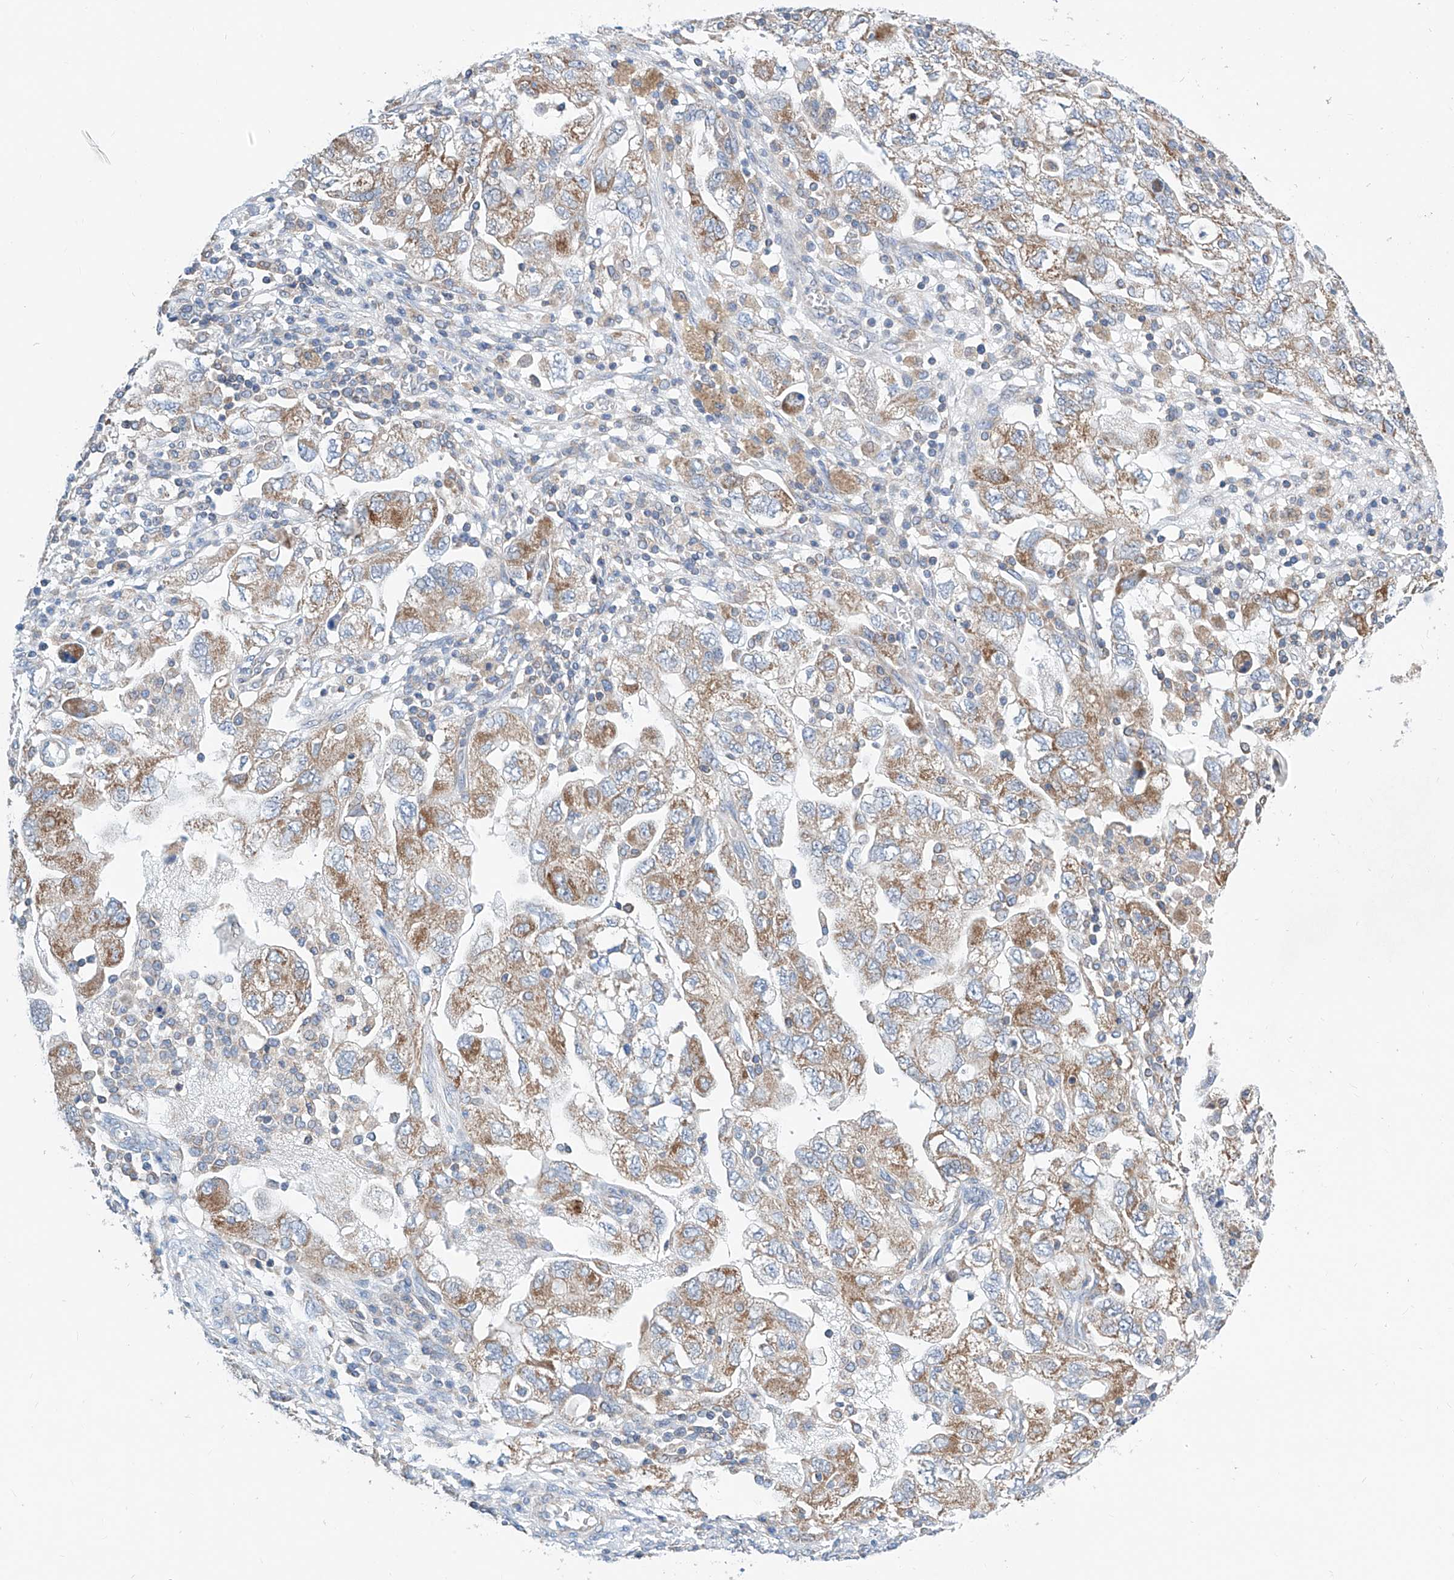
{"staining": {"intensity": "moderate", "quantity": ">75%", "location": "cytoplasmic/membranous"}, "tissue": "ovarian cancer", "cell_type": "Tumor cells", "image_type": "cancer", "snomed": [{"axis": "morphology", "description": "Carcinoma, NOS"}, {"axis": "morphology", "description": "Cystadenocarcinoma, serous, NOS"}, {"axis": "topography", "description": "Ovary"}], "caption": "High-magnification brightfield microscopy of ovarian cancer (serous cystadenocarcinoma) stained with DAB (3,3'-diaminobenzidine) (brown) and counterstained with hematoxylin (blue). tumor cells exhibit moderate cytoplasmic/membranous expression is appreciated in about>75% of cells.", "gene": "MAD2L1", "patient": {"sex": "female", "age": 69}}